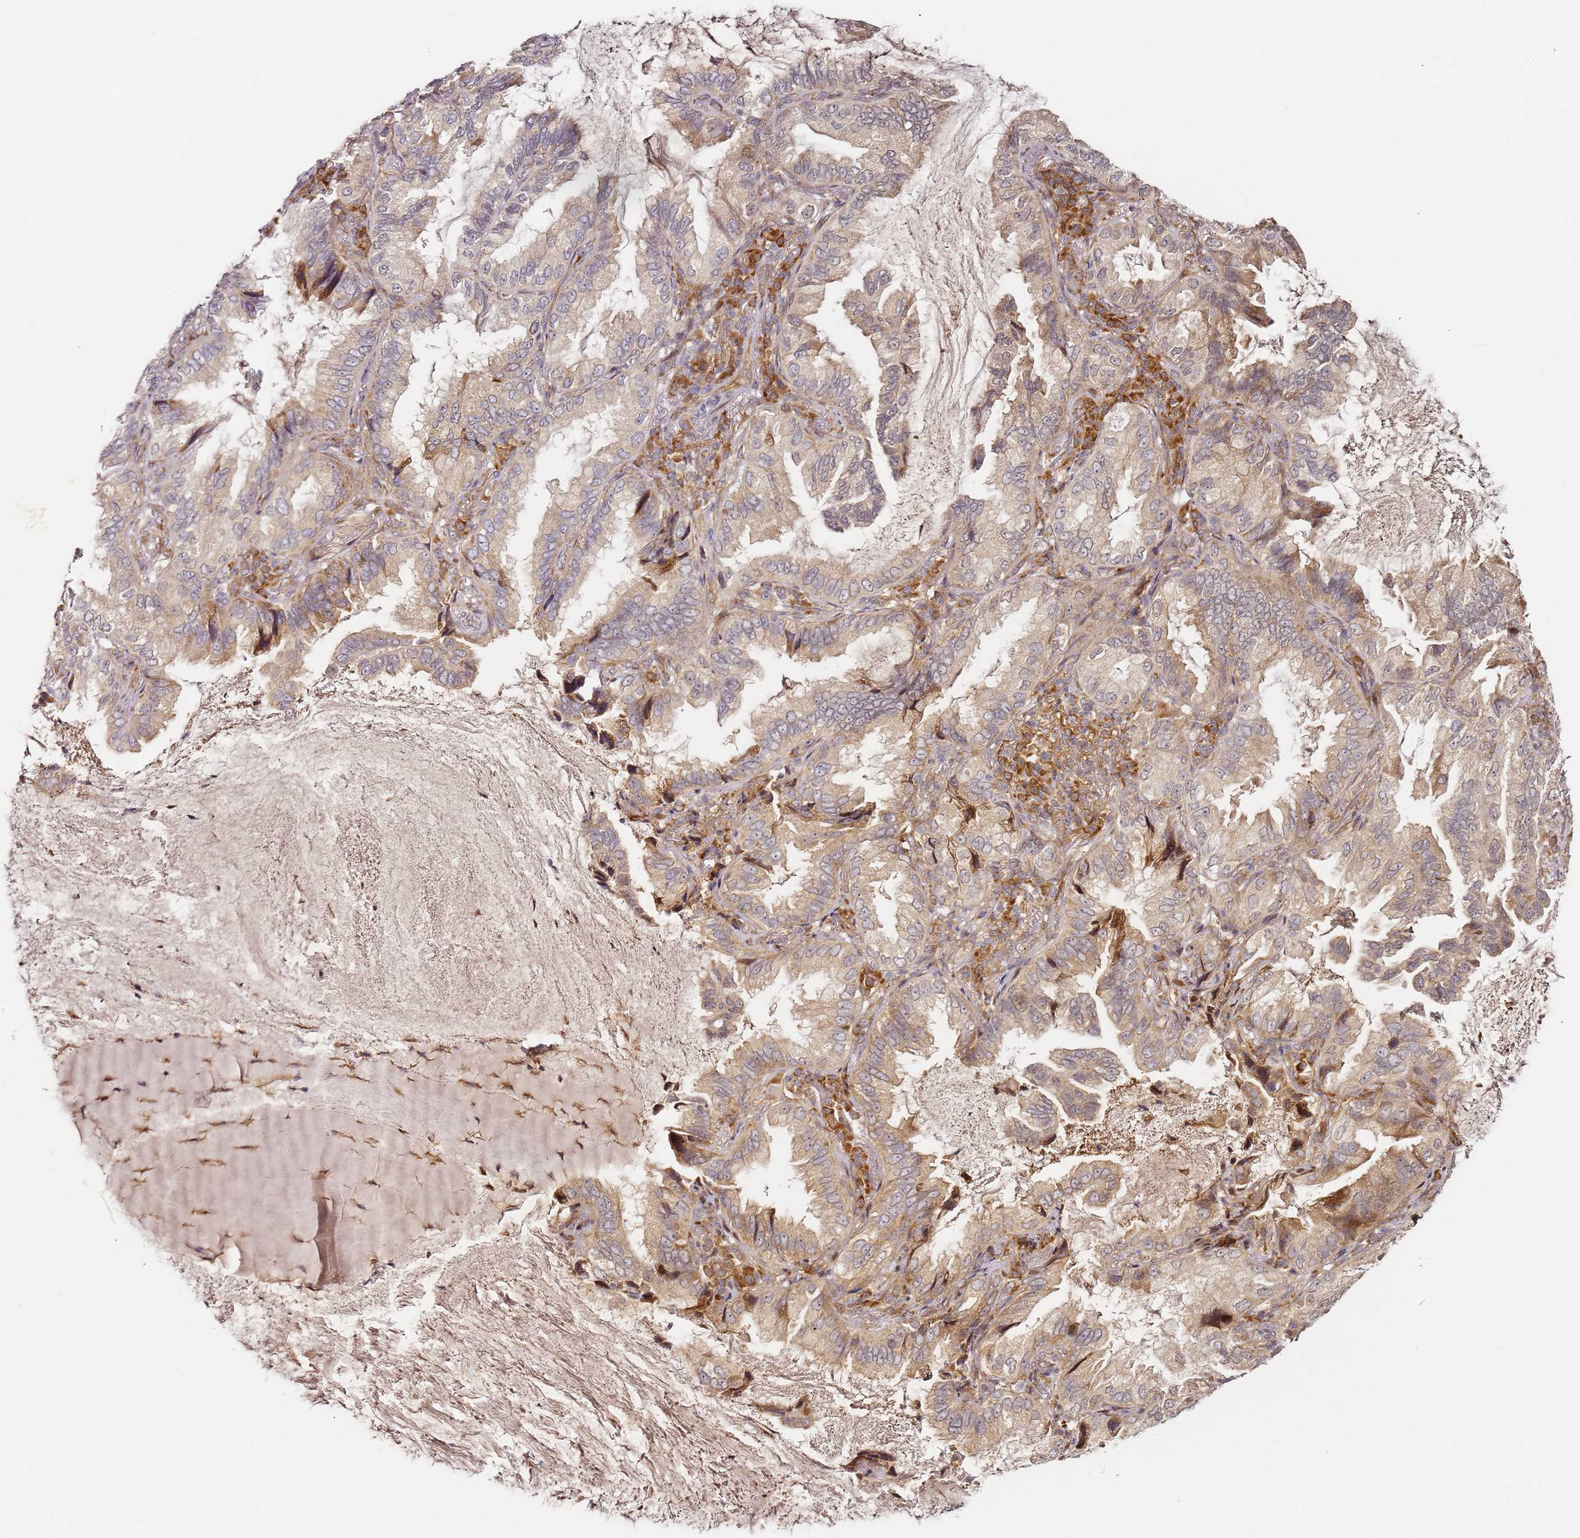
{"staining": {"intensity": "weak", "quantity": "25%-75%", "location": "cytoplasmic/membranous"}, "tissue": "lung cancer", "cell_type": "Tumor cells", "image_type": "cancer", "snomed": [{"axis": "morphology", "description": "Adenocarcinoma, NOS"}, {"axis": "topography", "description": "Lung"}], "caption": "Immunohistochemistry (IHC) photomicrograph of neoplastic tissue: human lung cancer (adenocarcinoma) stained using immunohistochemistry exhibits low levels of weak protein expression localized specifically in the cytoplasmic/membranous of tumor cells, appearing as a cytoplasmic/membranous brown color.", "gene": "RPS3A", "patient": {"sex": "female", "age": 69}}